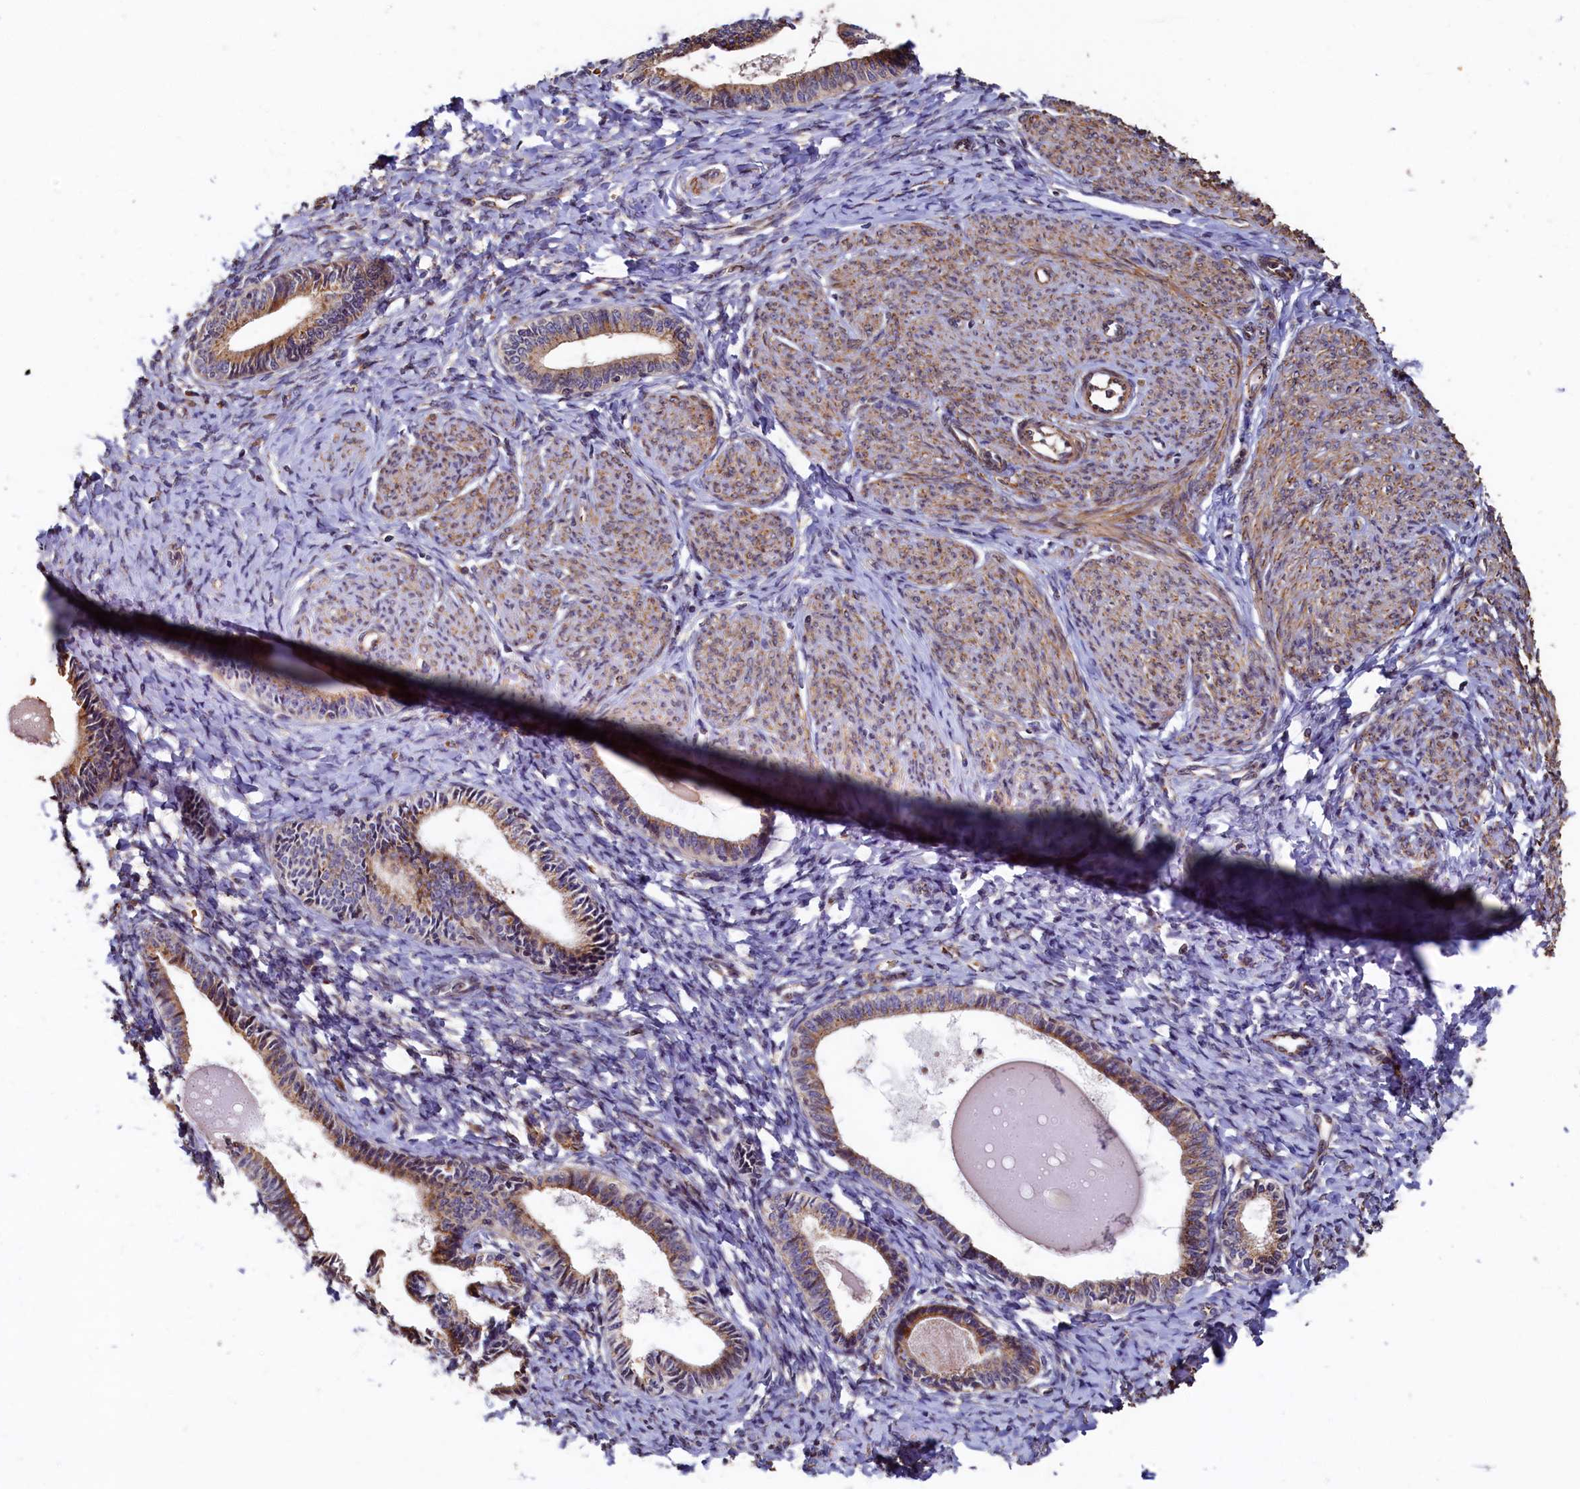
{"staining": {"intensity": "weak", "quantity": "25%-75%", "location": "cytoplasmic/membranous"}, "tissue": "endometrium", "cell_type": "Cells in endometrial stroma", "image_type": "normal", "snomed": [{"axis": "morphology", "description": "Normal tissue, NOS"}, {"axis": "topography", "description": "Endometrium"}], "caption": "Brown immunohistochemical staining in benign human endometrium shows weak cytoplasmic/membranous staining in approximately 25%-75% of cells in endometrial stroma. (DAB (3,3'-diaminobenzidine) IHC, brown staining for protein, blue staining for nuclei).", "gene": "TMEM181", "patient": {"sex": "female", "age": 72}}